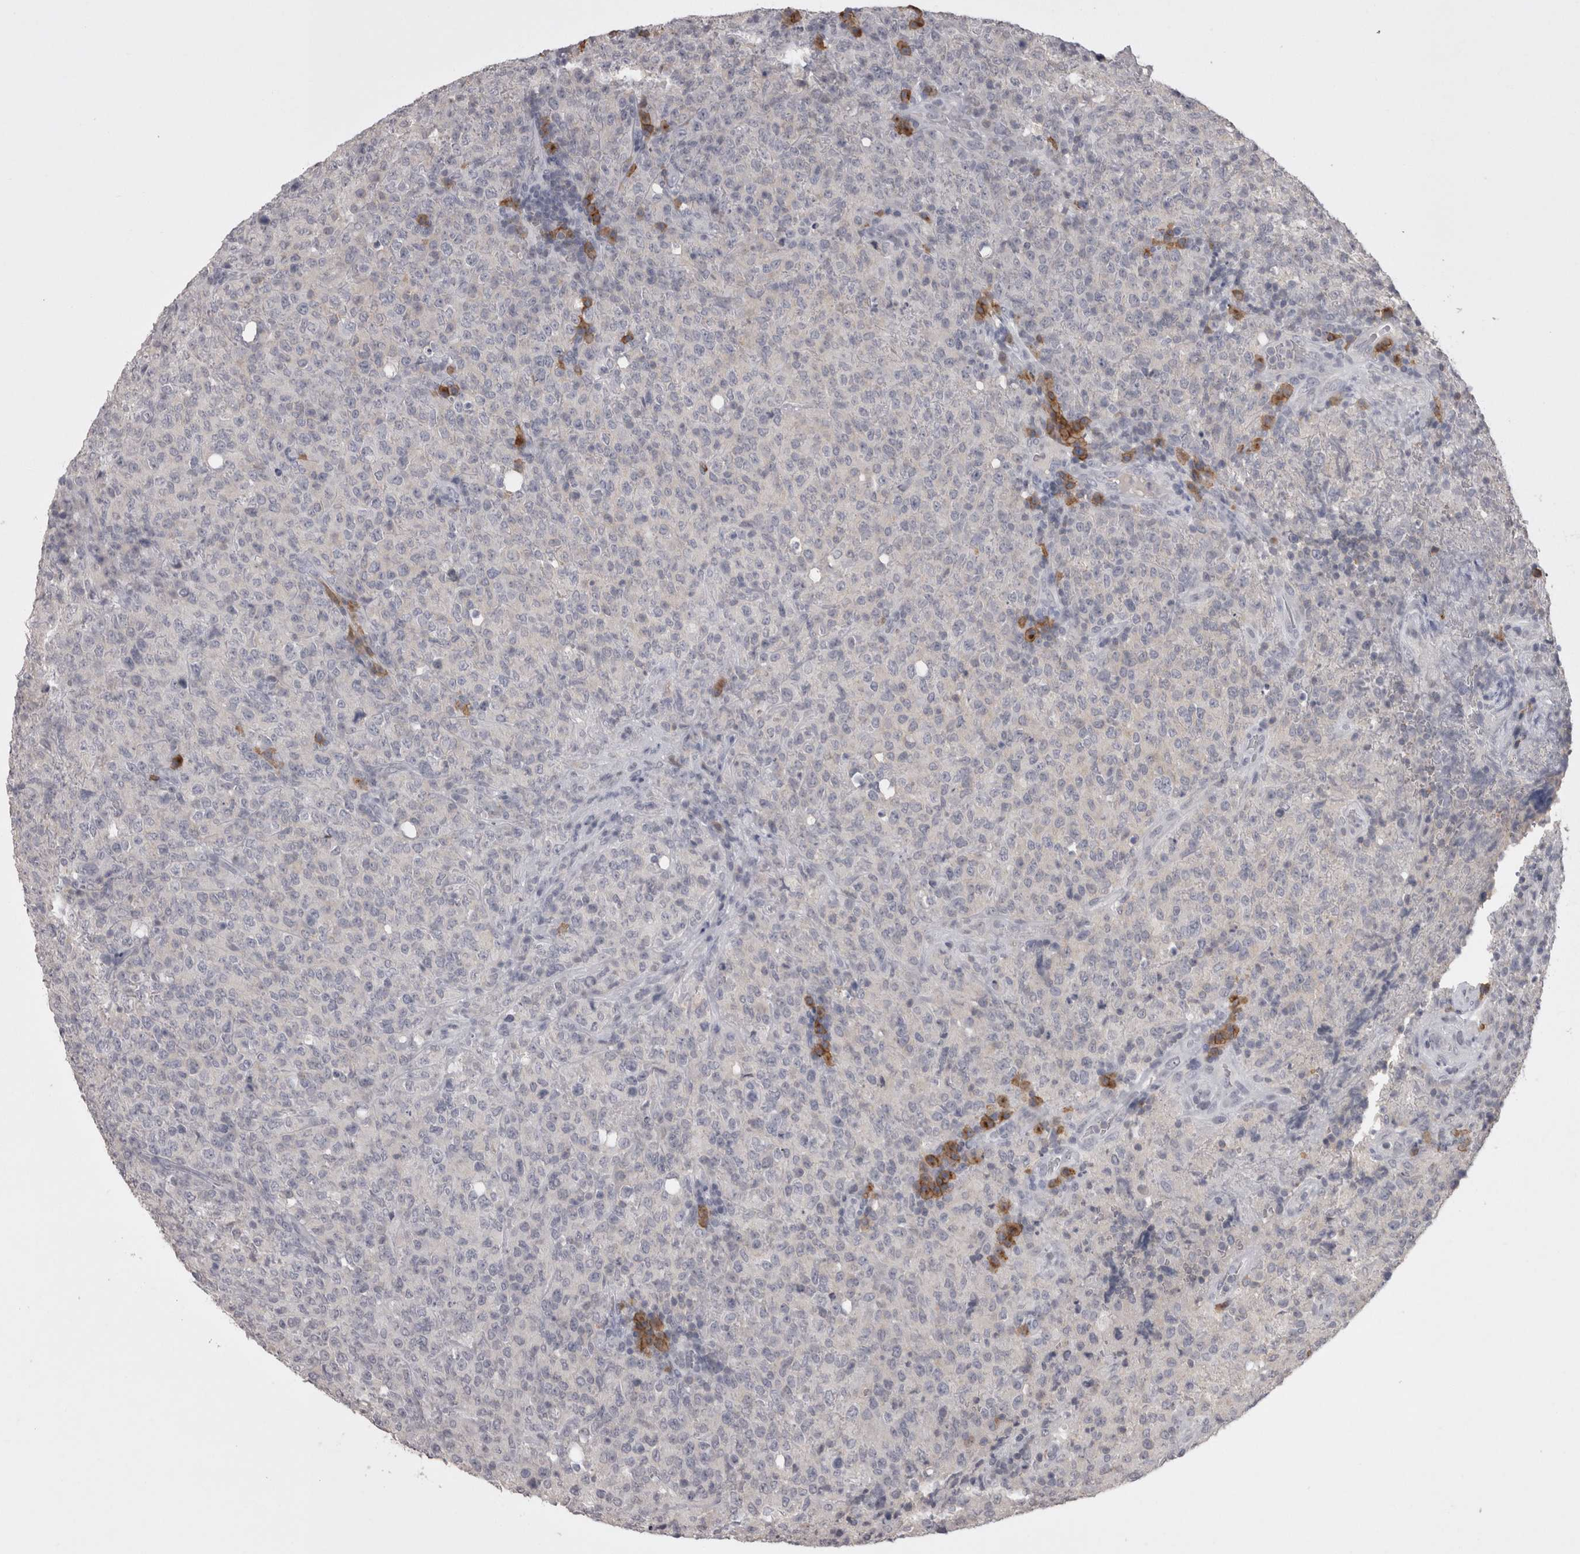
{"staining": {"intensity": "negative", "quantity": "none", "location": "none"}, "tissue": "lymphoma", "cell_type": "Tumor cells", "image_type": "cancer", "snomed": [{"axis": "morphology", "description": "Malignant lymphoma, non-Hodgkin's type, High grade"}, {"axis": "topography", "description": "Tonsil"}], "caption": "IHC image of neoplastic tissue: high-grade malignant lymphoma, non-Hodgkin's type stained with DAB demonstrates no significant protein staining in tumor cells.", "gene": "LAX1", "patient": {"sex": "female", "age": 36}}